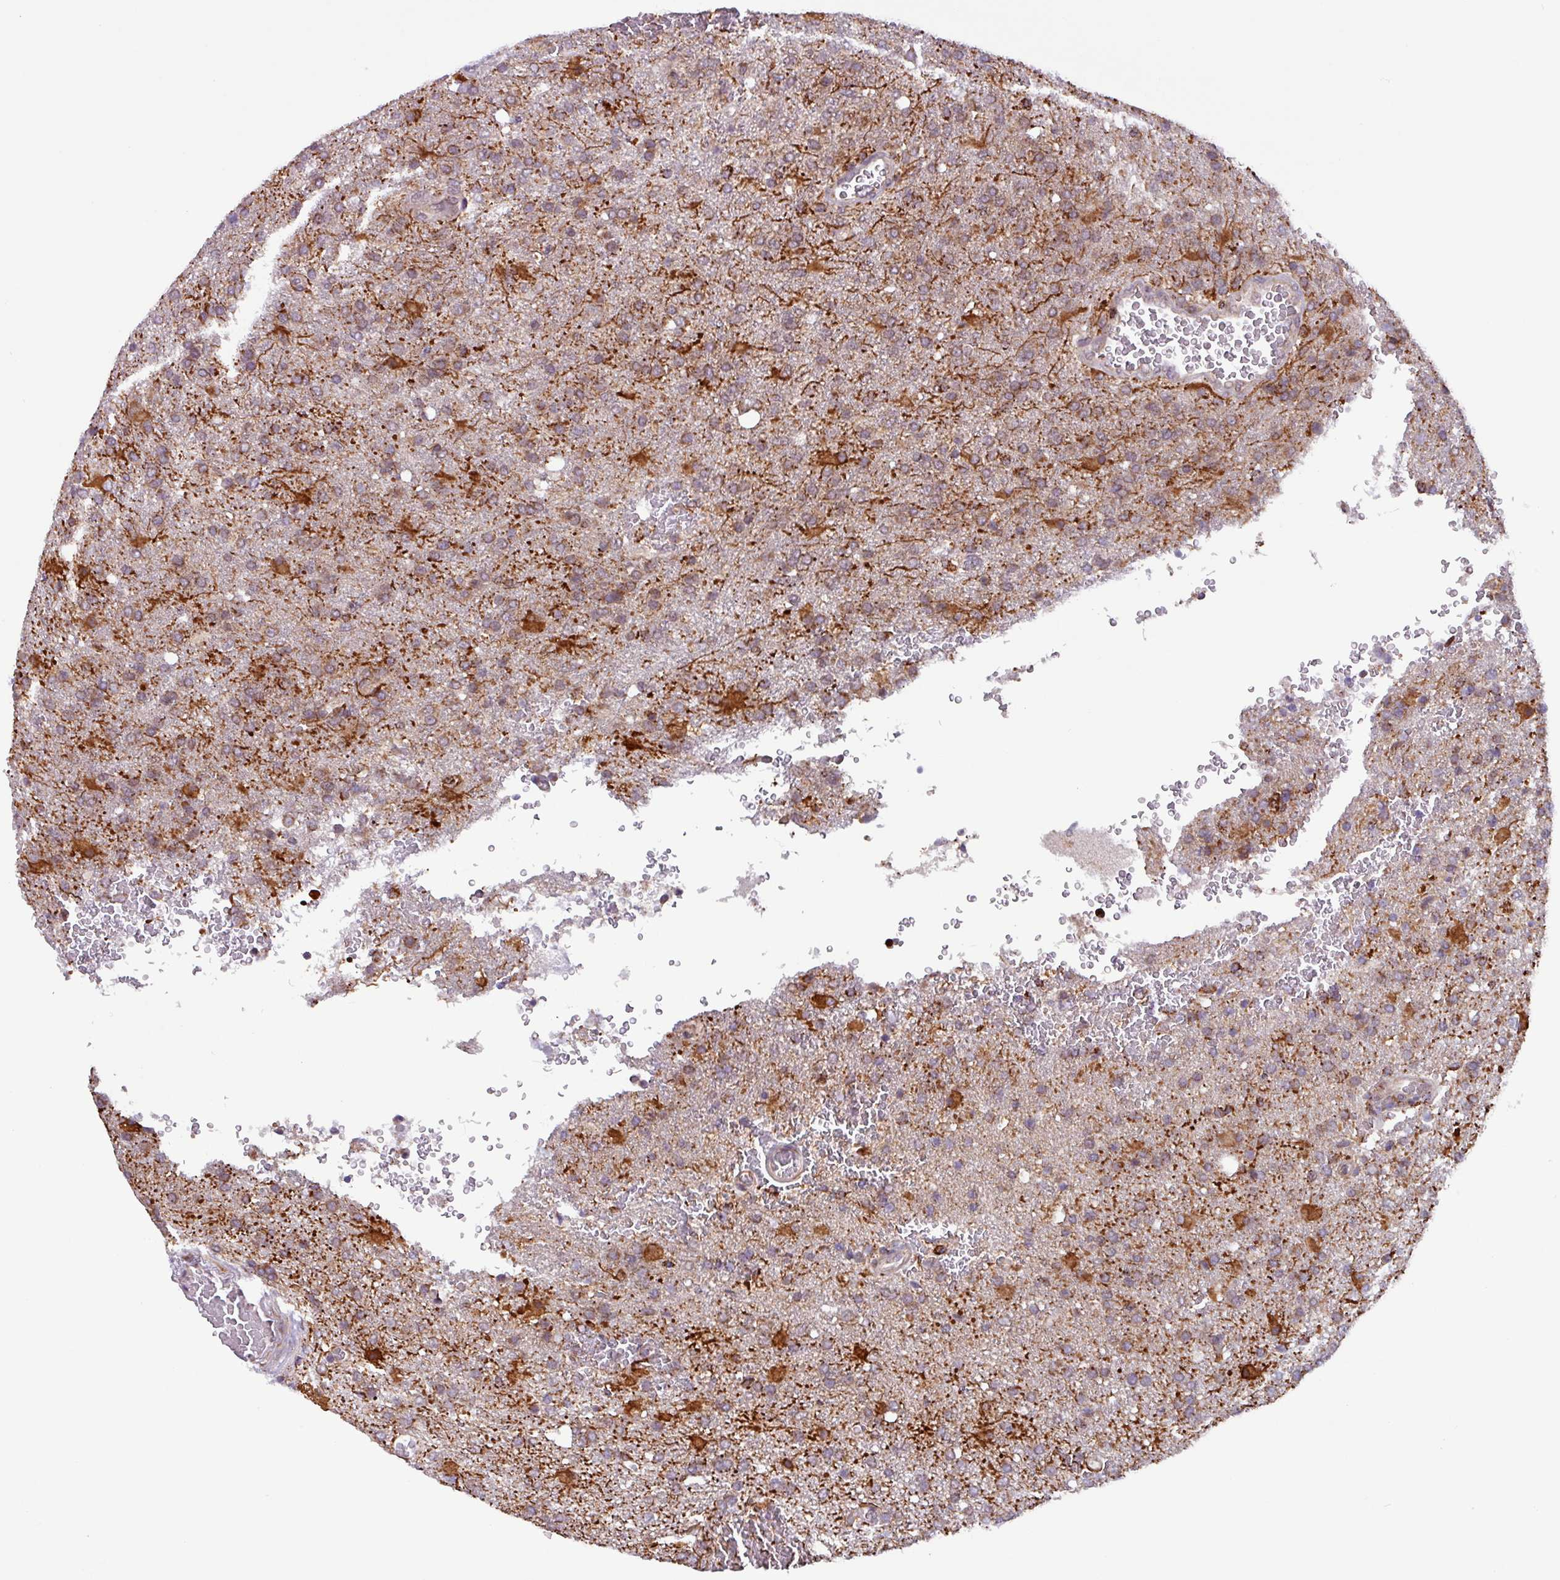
{"staining": {"intensity": "strong", "quantity": "<25%", "location": "cytoplasmic/membranous"}, "tissue": "glioma", "cell_type": "Tumor cells", "image_type": "cancer", "snomed": [{"axis": "morphology", "description": "Glioma, malignant, High grade"}, {"axis": "topography", "description": "Brain"}], "caption": "This micrograph demonstrates IHC staining of high-grade glioma (malignant), with medium strong cytoplasmic/membranous expression in approximately <25% of tumor cells.", "gene": "AKIRIN1", "patient": {"sex": "female", "age": 74}}